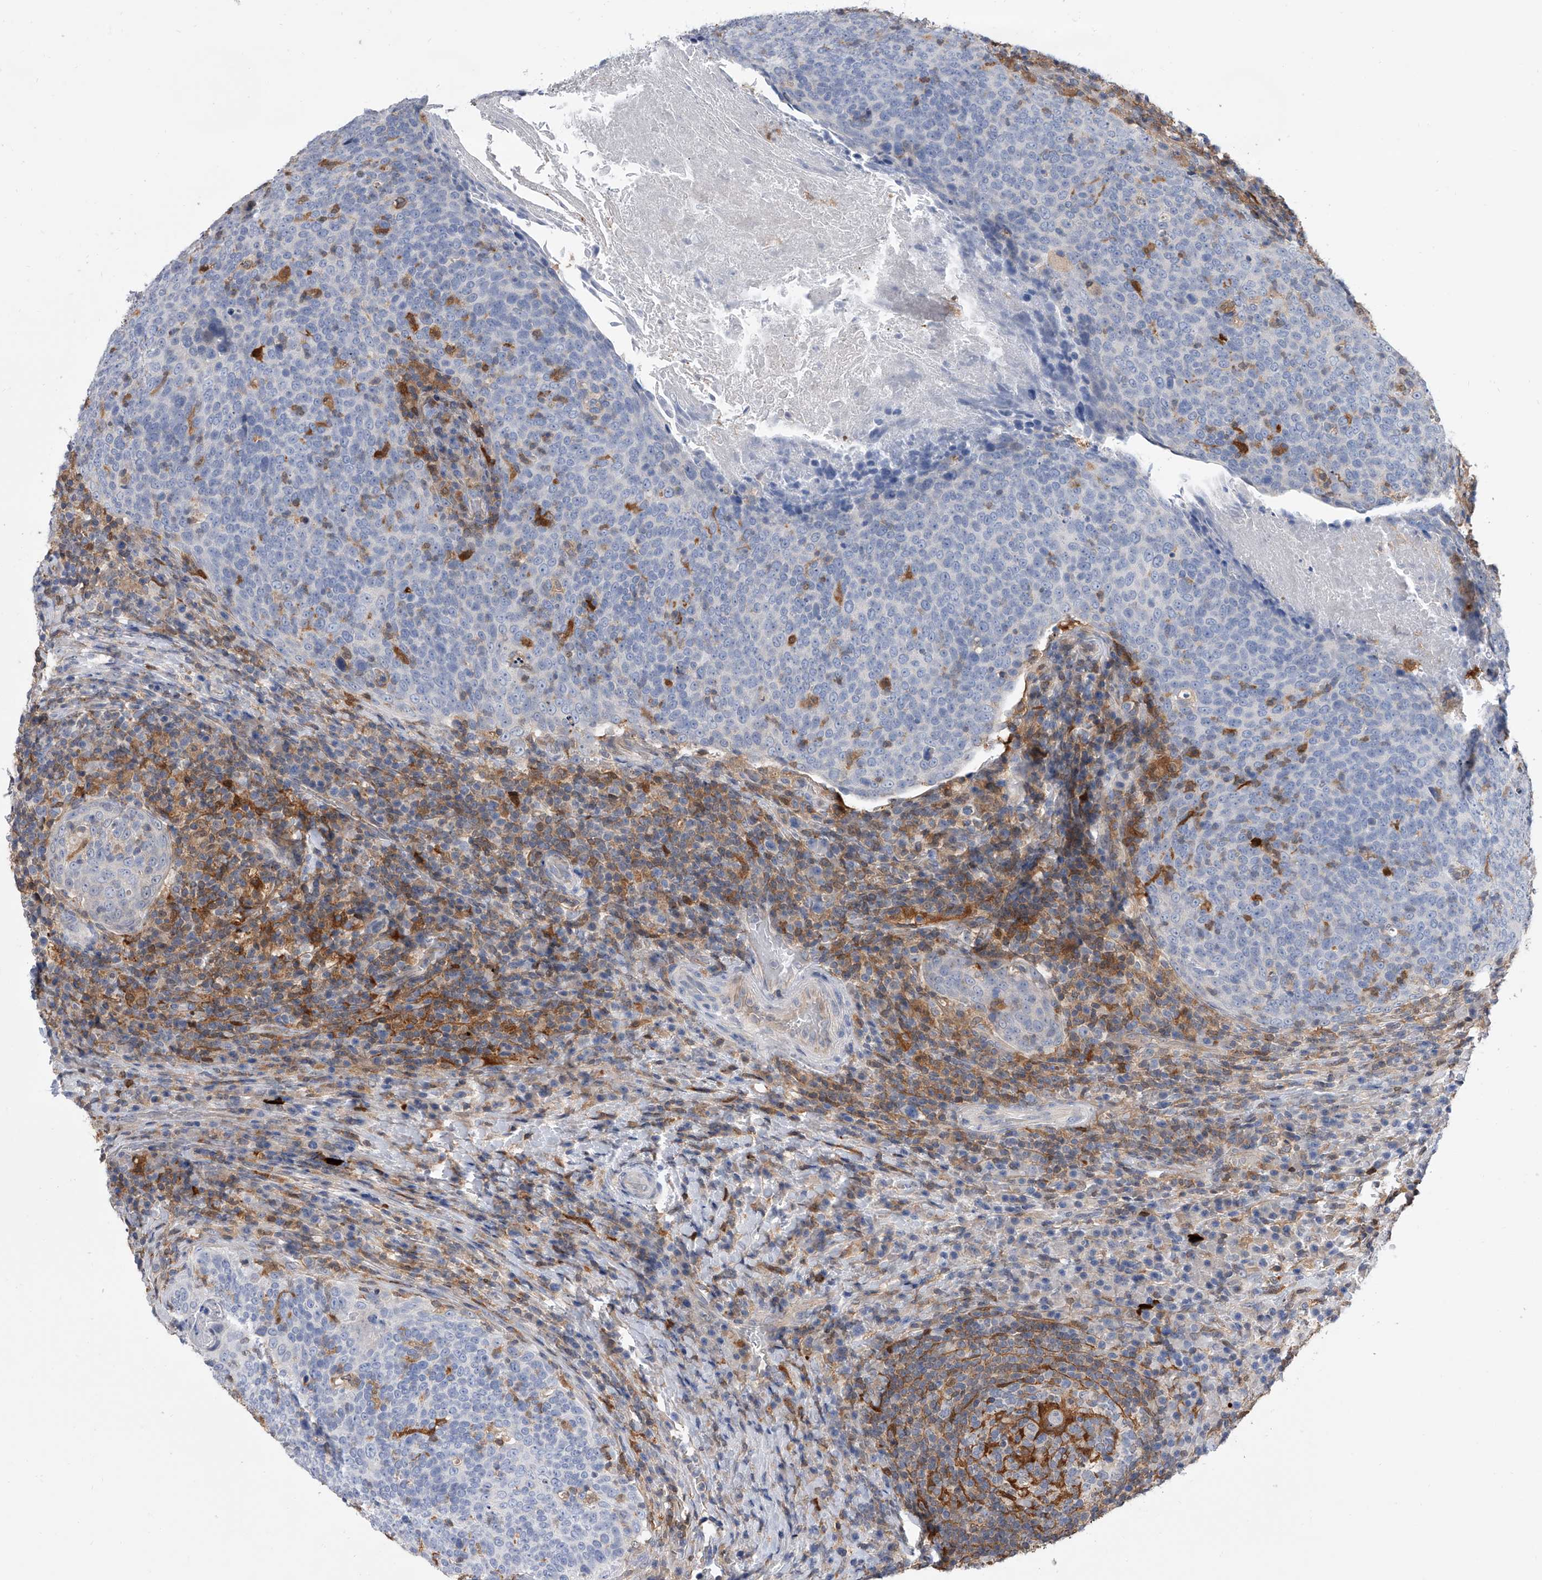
{"staining": {"intensity": "negative", "quantity": "none", "location": "none"}, "tissue": "head and neck cancer", "cell_type": "Tumor cells", "image_type": "cancer", "snomed": [{"axis": "morphology", "description": "Squamous cell carcinoma, NOS"}, {"axis": "morphology", "description": "Squamous cell carcinoma, metastatic, NOS"}, {"axis": "topography", "description": "Lymph node"}, {"axis": "topography", "description": "Head-Neck"}], "caption": "Tumor cells are negative for protein expression in human squamous cell carcinoma (head and neck).", "gene": "SERPINB9", "patient": {"sex": "male", "age": 62}}